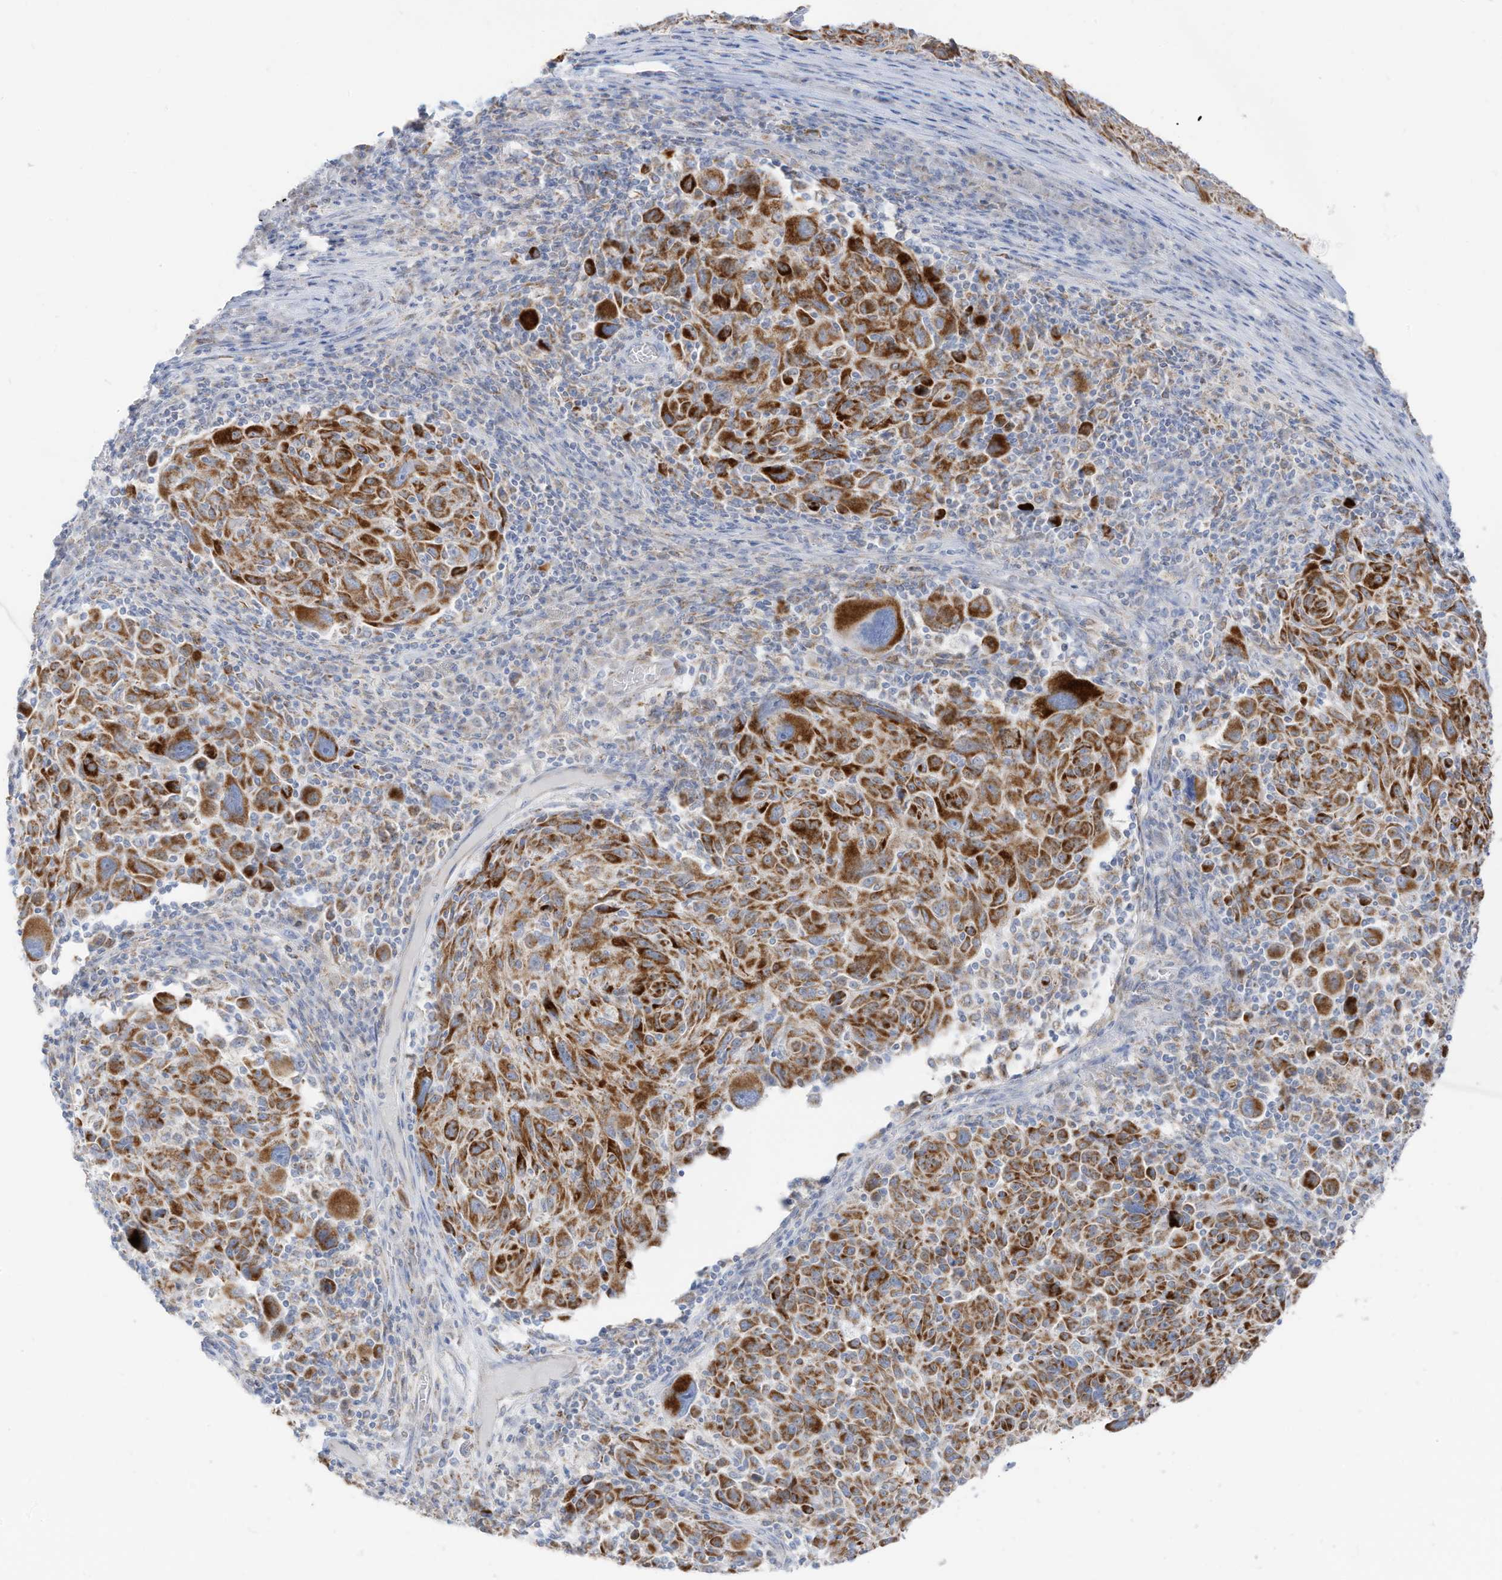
{"staining": {"intensity": "moderate", "quantity": ">75%", "location": "cytoplasmic/membranous"}, "tissue": "melanoma", "cell_type": "Tumor cells", "image_type": "cancer", "snomed": [{"axis": "morphology", "description": "Malignant melanoma, NOS"}, {"axis": "topography", "description": "Skin"}], "caption": "Immunohistochemistry staining of malignant melanoma, which displays medium levels of moderate cytoplasmic/membranous positivity in about >75% of tumor cells indicating moderate cytoplasmic/membranous protein expression. The staining was performed using DAB (brown) for protein detection and nuclei were counterstained in hematoxylin (blue).", "gene": "ETHE1", "patient": {"sex": "male", "age": 53}}